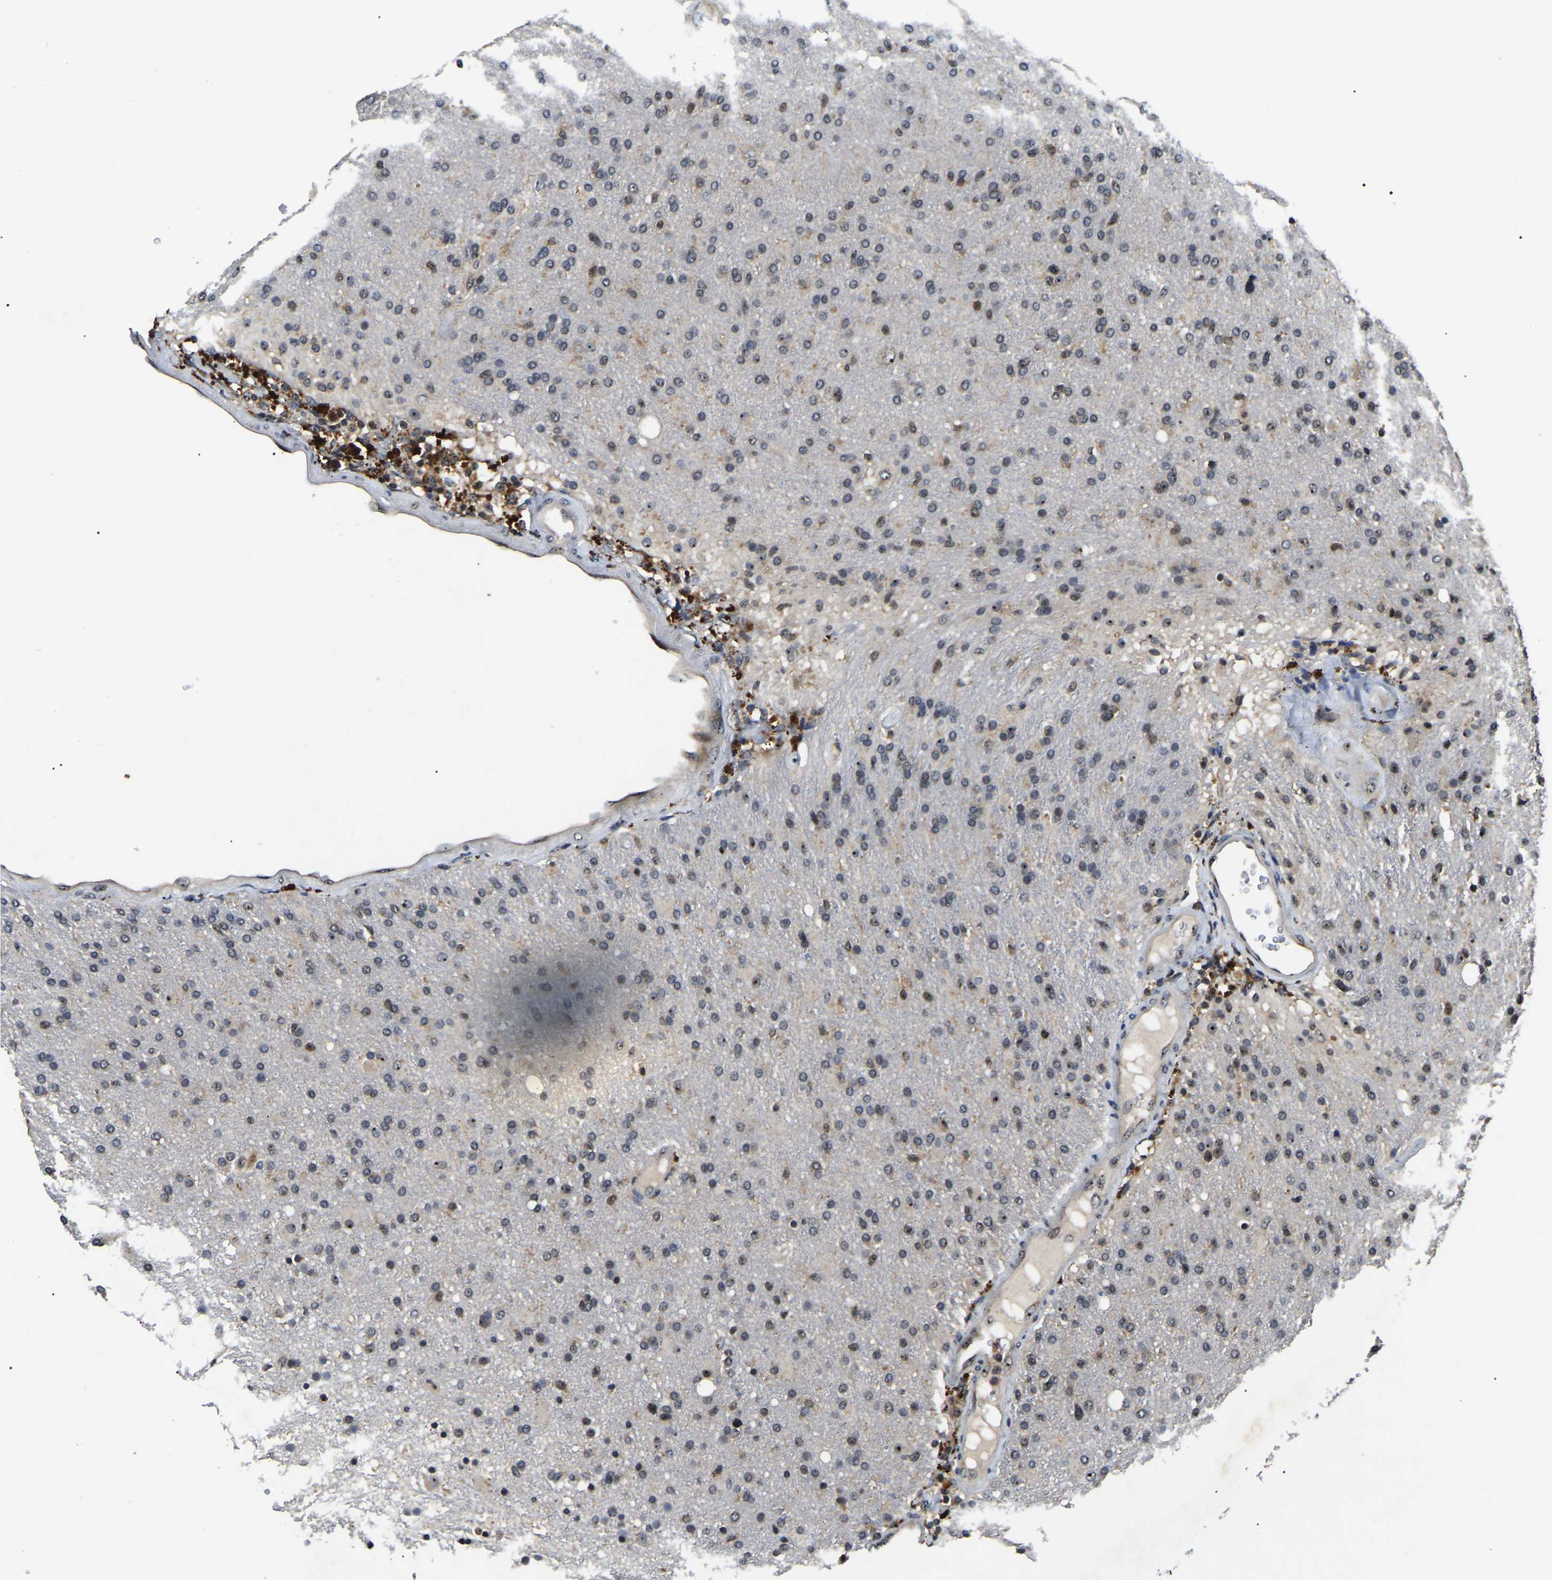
{"staining": {"intensity": "weak", "quantity": "<25%", "location": "cytoplasmic/membranous,nuclear"}, "tissue": "glioma", "cell_type": "Tumor cells", "image_type": "cancer", "snomed": [{"axis": "morphology", "description": "Glioma, malignant, High grade"}, {"axis": "topography", "description": "Brain"}], "caption": "Glioma stained for a protein using IHC displays no positivity tumor cells.", "gene": "RBM28", "patient": {"sex": "male", "age": 72}}